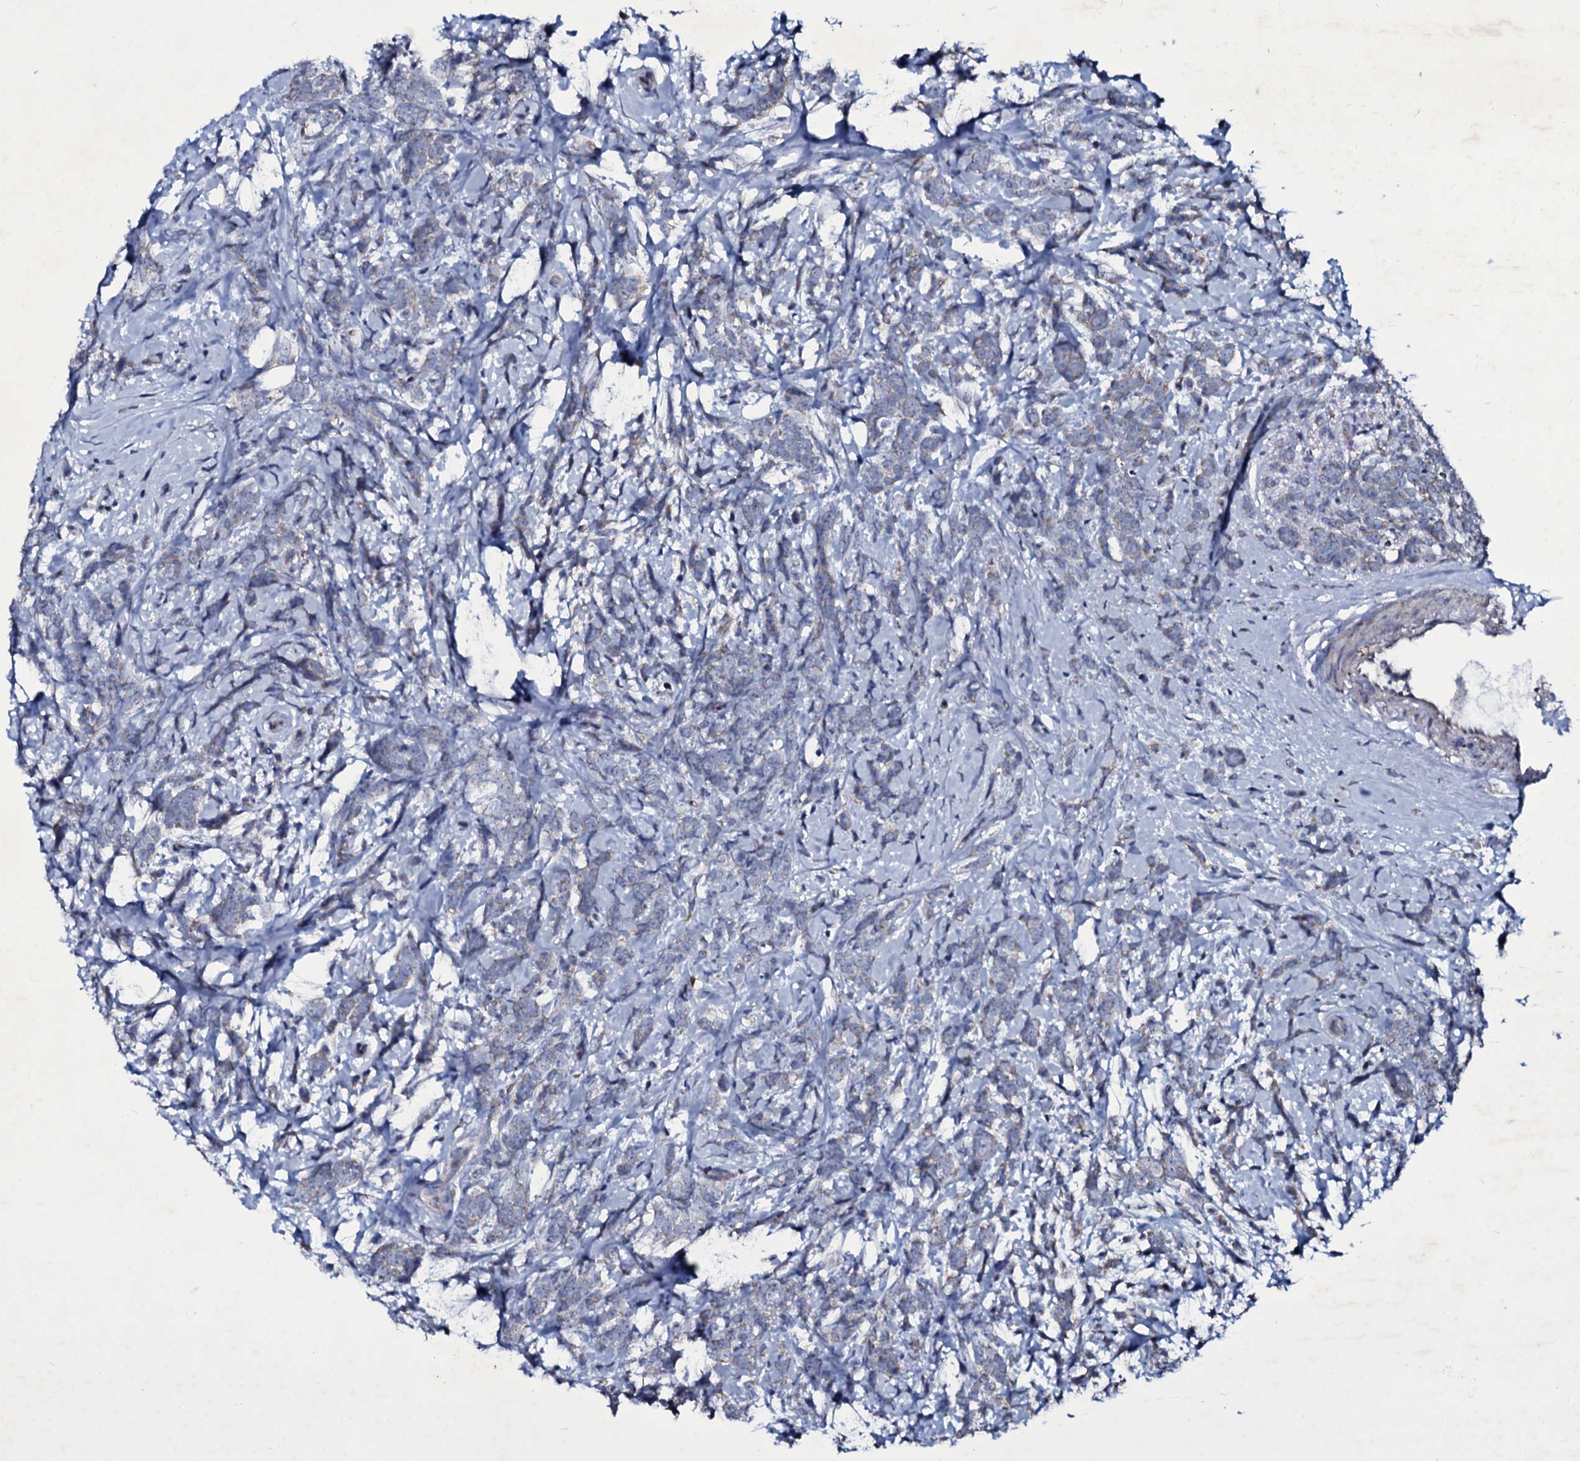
{"staining": {"intensity": "negative", "quantity": "none", "location": "none"}, "tissue": "breast cancer", "cell_type": "Tumor cells", "image_type": "cancer", "snomed": [{"axis": "morphology", "description": "Lobular carcinoma"}, {"axis": "topography", "description": "Breast"}], "caption": "A histopathology image of breast cancer (lobular carcinoma) stained for a protein reveals no brown staining in tumor cells. (Stains: DAB (3,3'-diaminobenzidine) IHC with hematoxylin counter stain, Microscopy: brightfield microscopy at high magnification).", "gene": "SELENOT", "patient": {"sex": "female", "age": 58}}